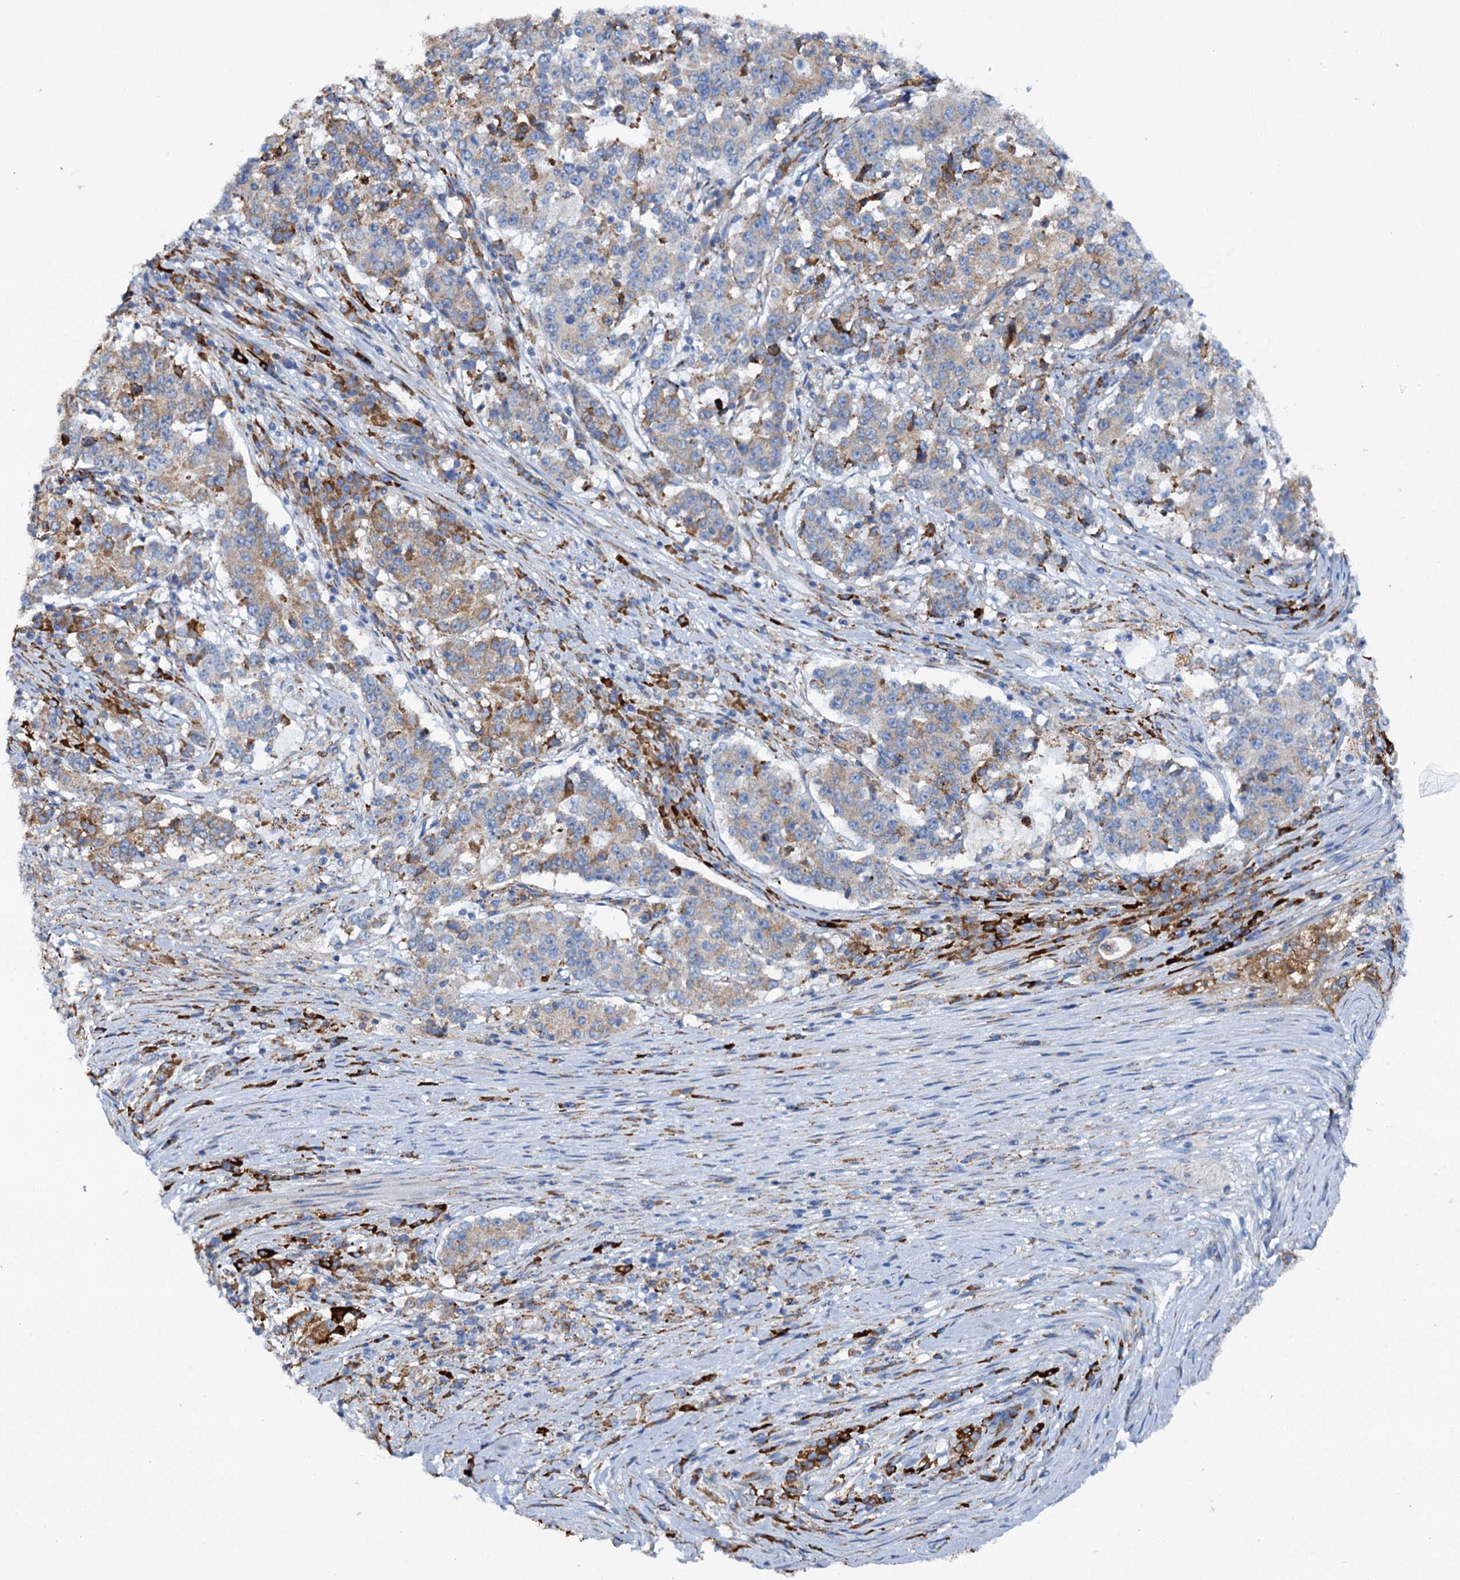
{"staining": {"intensity": "moderate", "quantity": "25%-75%", "location": "cytoplasmic/membranous"}, "tissue": "stomach cancer", "cell_type": "Tumor cells", "image_type": "cancer", "snomed": [{"axis": "morphology", "description": "Adenocarcinoma, NOS"}, {"axis": "topography", "description": "Stomach"}], "caption": "Moderate cytoplasmic/membranous protein expression is identified in approximately 25%-75% of tumor cells in adenocarcinoma (stomach).", "gene": "SHE", "patient": {"sex": "male", "age": 59}}